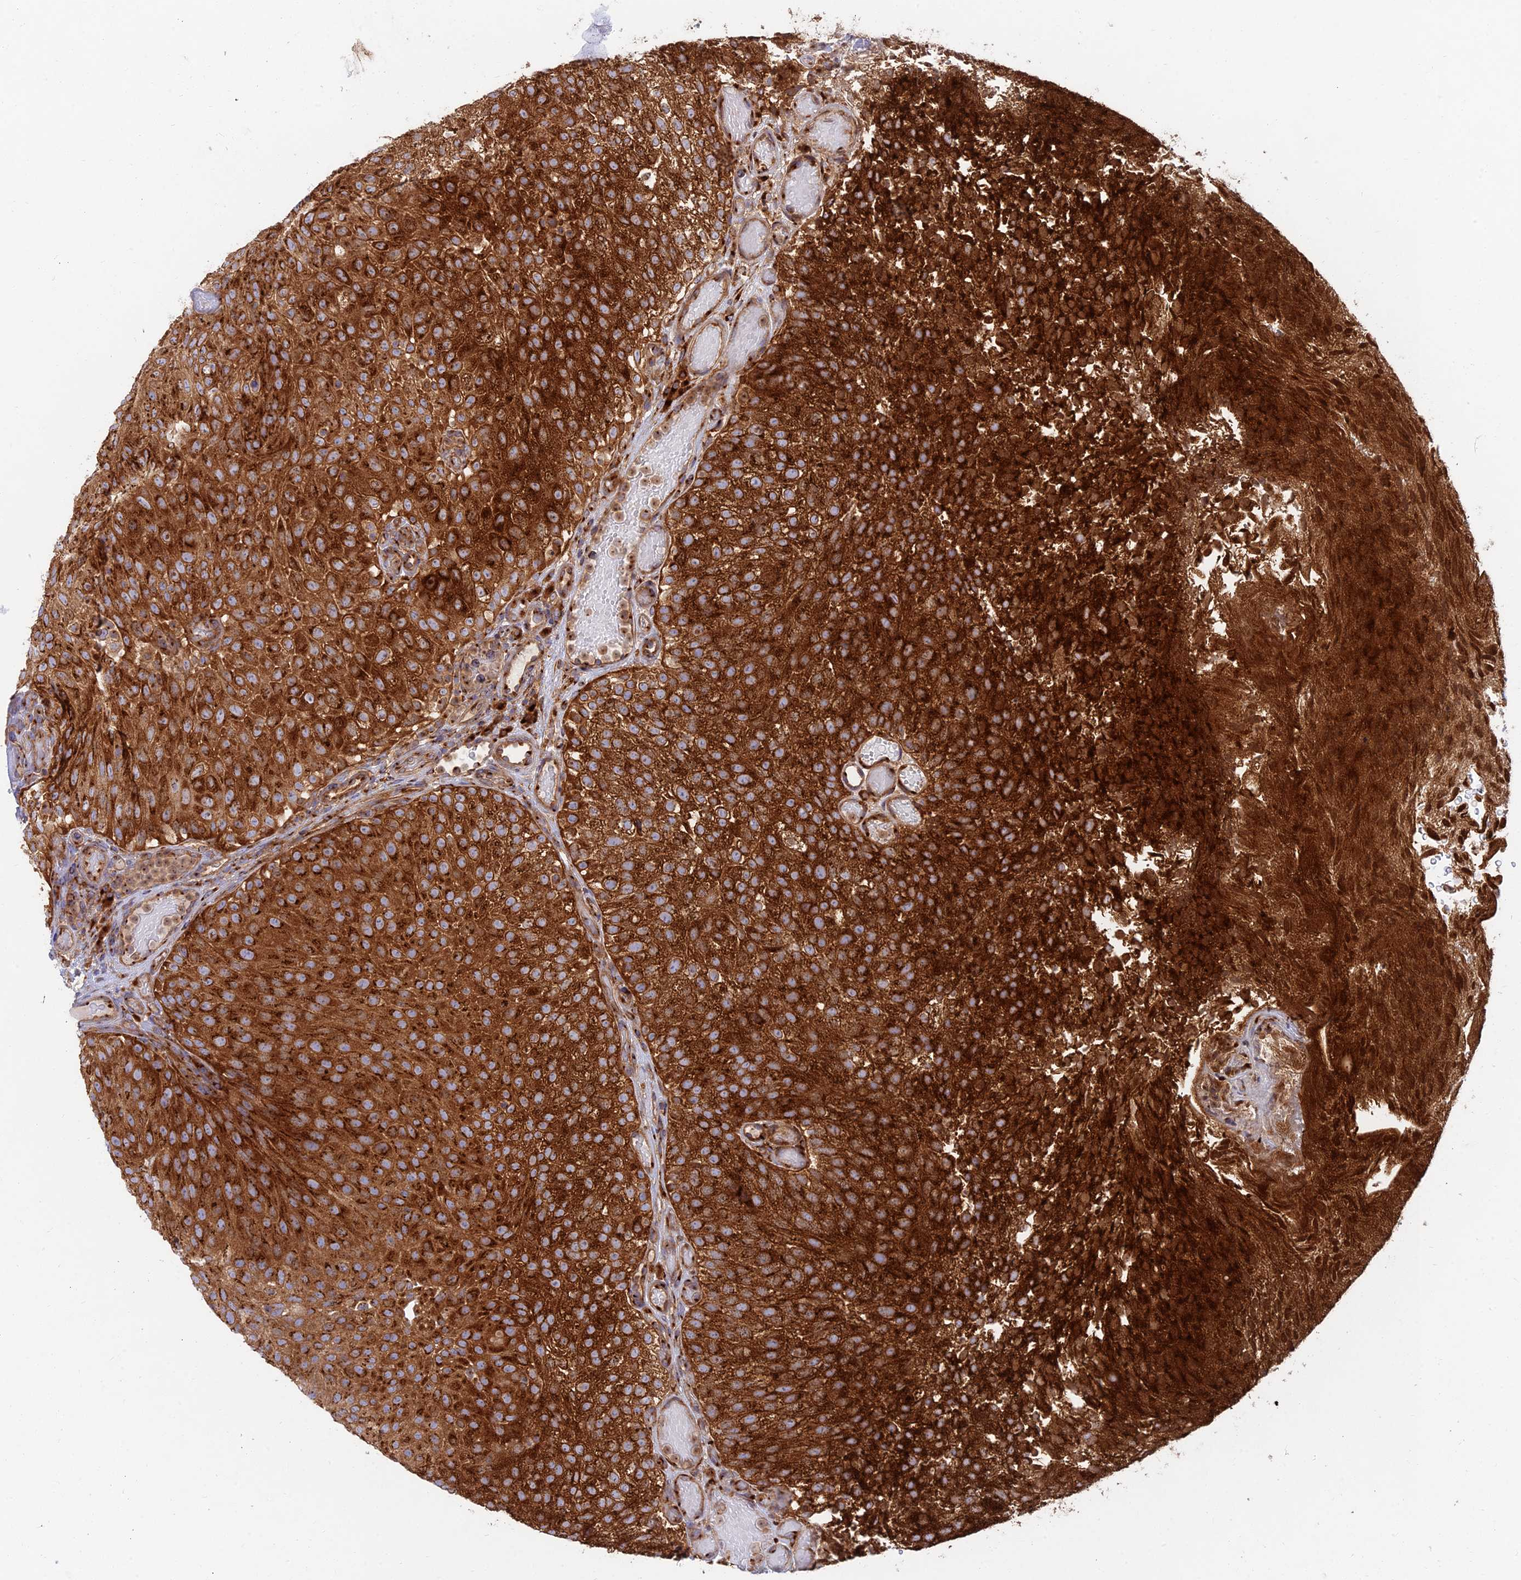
{"staining": {"intensity": "strong", "quantity": ">75%", "location": "cytoplasmic/membranous"}, "tissue": "urothelial cancer", "cell_type": "Tumor cells", "image_type": "cancer", "snomed": [{"axis": "morphology", "description": "Urothelial carcinoma, Low grade"}, {"axis": "topography", "description": "Urinary bladder"}], "caption": "Protein expression analysis of urothelial carcinoma (low-grade) displays strong cytoplasmic/membranous staining in approximately >75% of tumor cells.", "gene": "GOLGA3", "patient": {"sex": "male", "age": 78}}